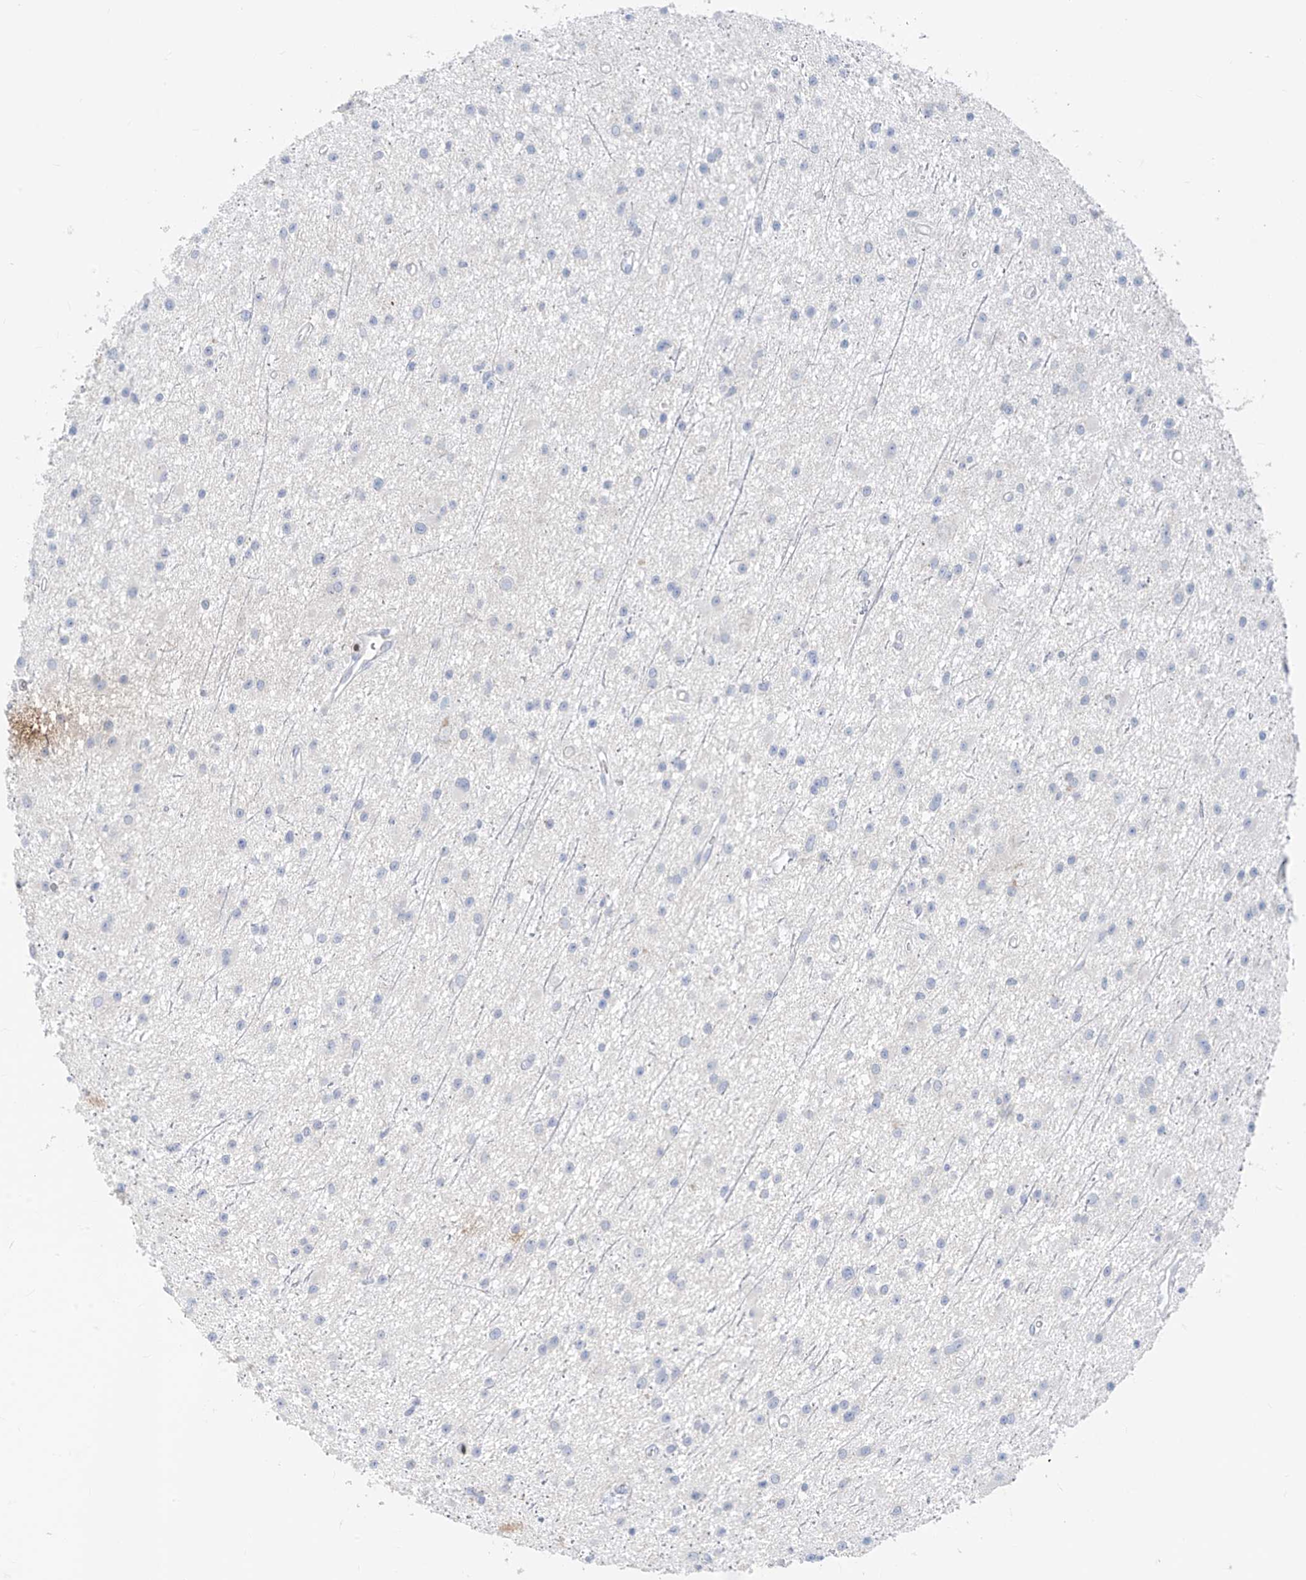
{"staining": {"intensity": "negative", "quantity": "none", "location": "none"}, "tissue": "glioma", "cell_type": "Tumor cells", "image_type": "cancer", "snomed": [{"axis": "morphology", "description": "Glioma, malignant, Low grade"}, {"axis": "topography", "description": "Cerebral cortex"}], "caption": "Human glioma stained for a protein using immunohistochemistry exhibits no expression in tumor cells.", "gene": "TBX21", "patient": {"sex": "female", "age": 39}}